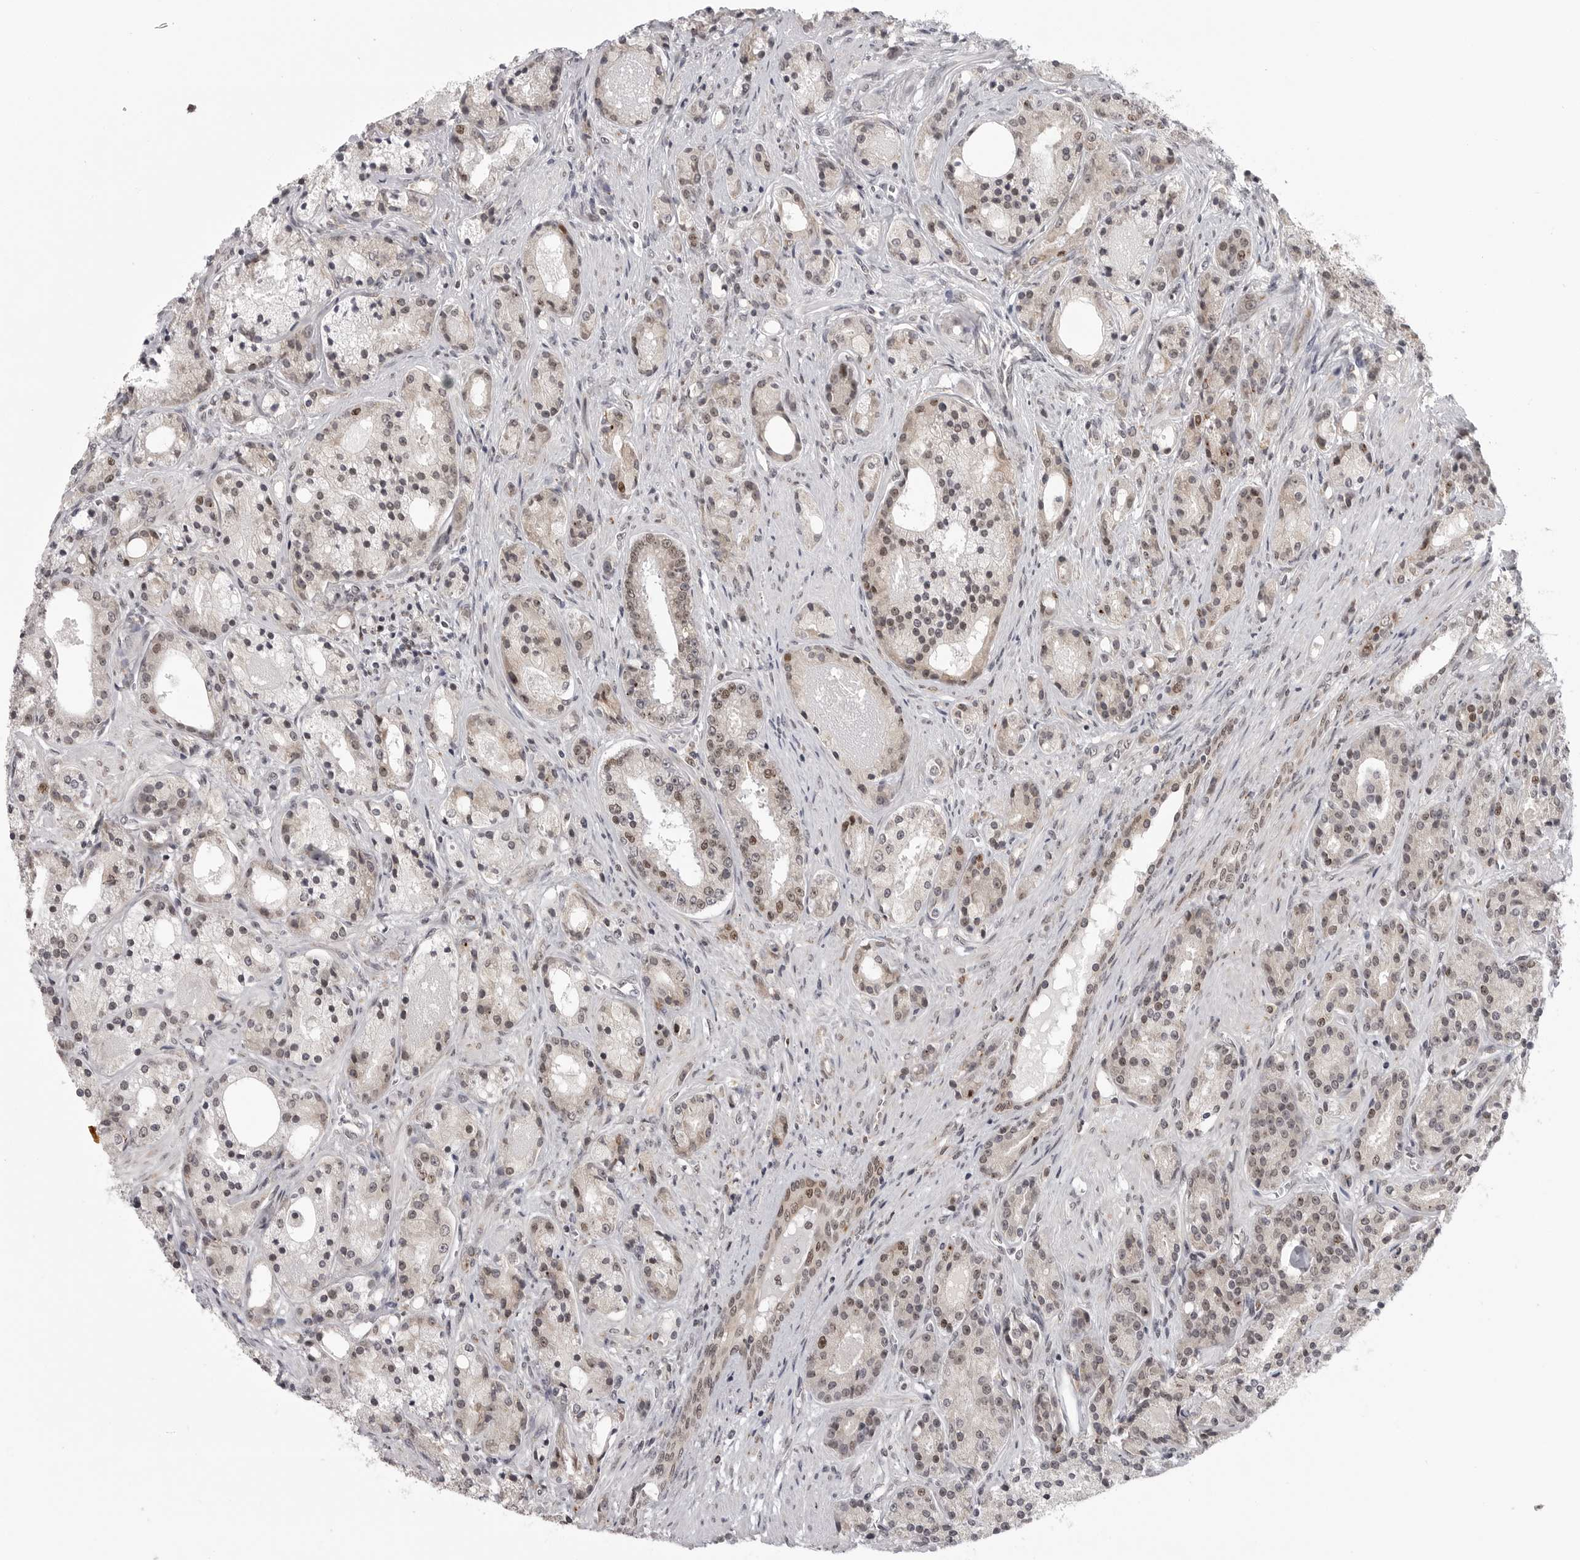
{"staining": {"intensity": "moderate", "quantity": ">75%", "location": "nuclear"}, "tissue": "prostate cancer", "cell_type": "Tumor cells", "image_type": "cancer", "snomed": [{"axis": "morphology", "description": "Adenocarcinoma, High grade"}, {"axis": "topography", "description": "Prostate"}], "caption": "Brown immunohistochemical staining in human high-grade adenocarcinoma (prostate) displays moderate nuclear expression in about >75% of tumor cells. The protein is shown in brown color, while the nuclei are stained blue.", "gene": "PRDM10", "patient": {"sex": "male", "age": 60}}